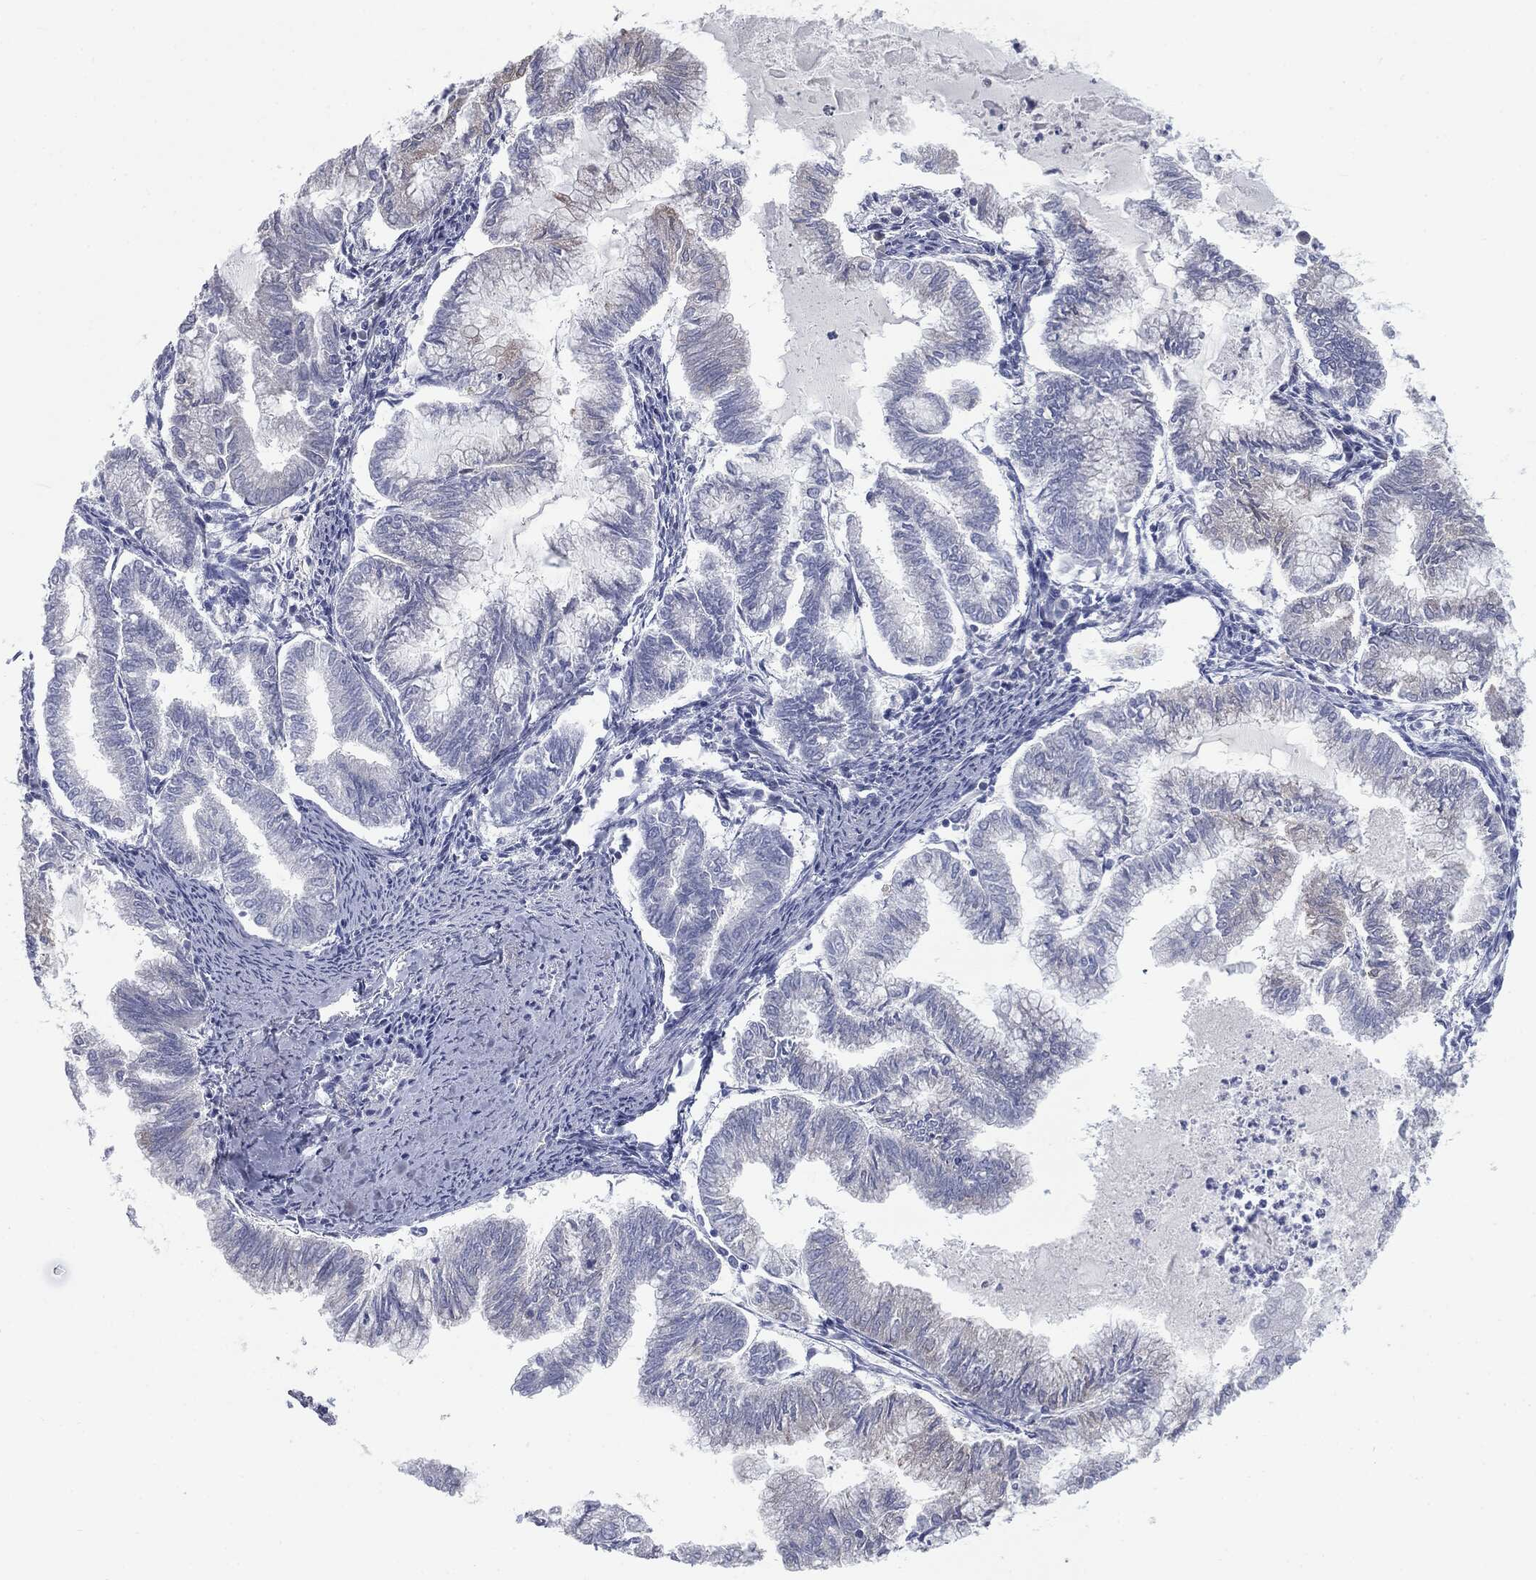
{"staining": {"intensity": "negative", "quantity": "none", "location": "none"}, "tissue": "endometrial cancer", "cell_type": "Tumor cells", "image_type": "cancer", "snomed": [{"axis": "morphology", "description": "Adenocarcinoma, NOS"}, {"axis": "topography", "description": "Endometrium"}], "caption": "Micrograph shows no significant protein staining in tumor cells of endometrial adenocarcinoma. (DAB immunohistochemistry with hematoxylin counter stain).", "gene": "CAV3", "patient": {"sex": "female", "age": 79}}